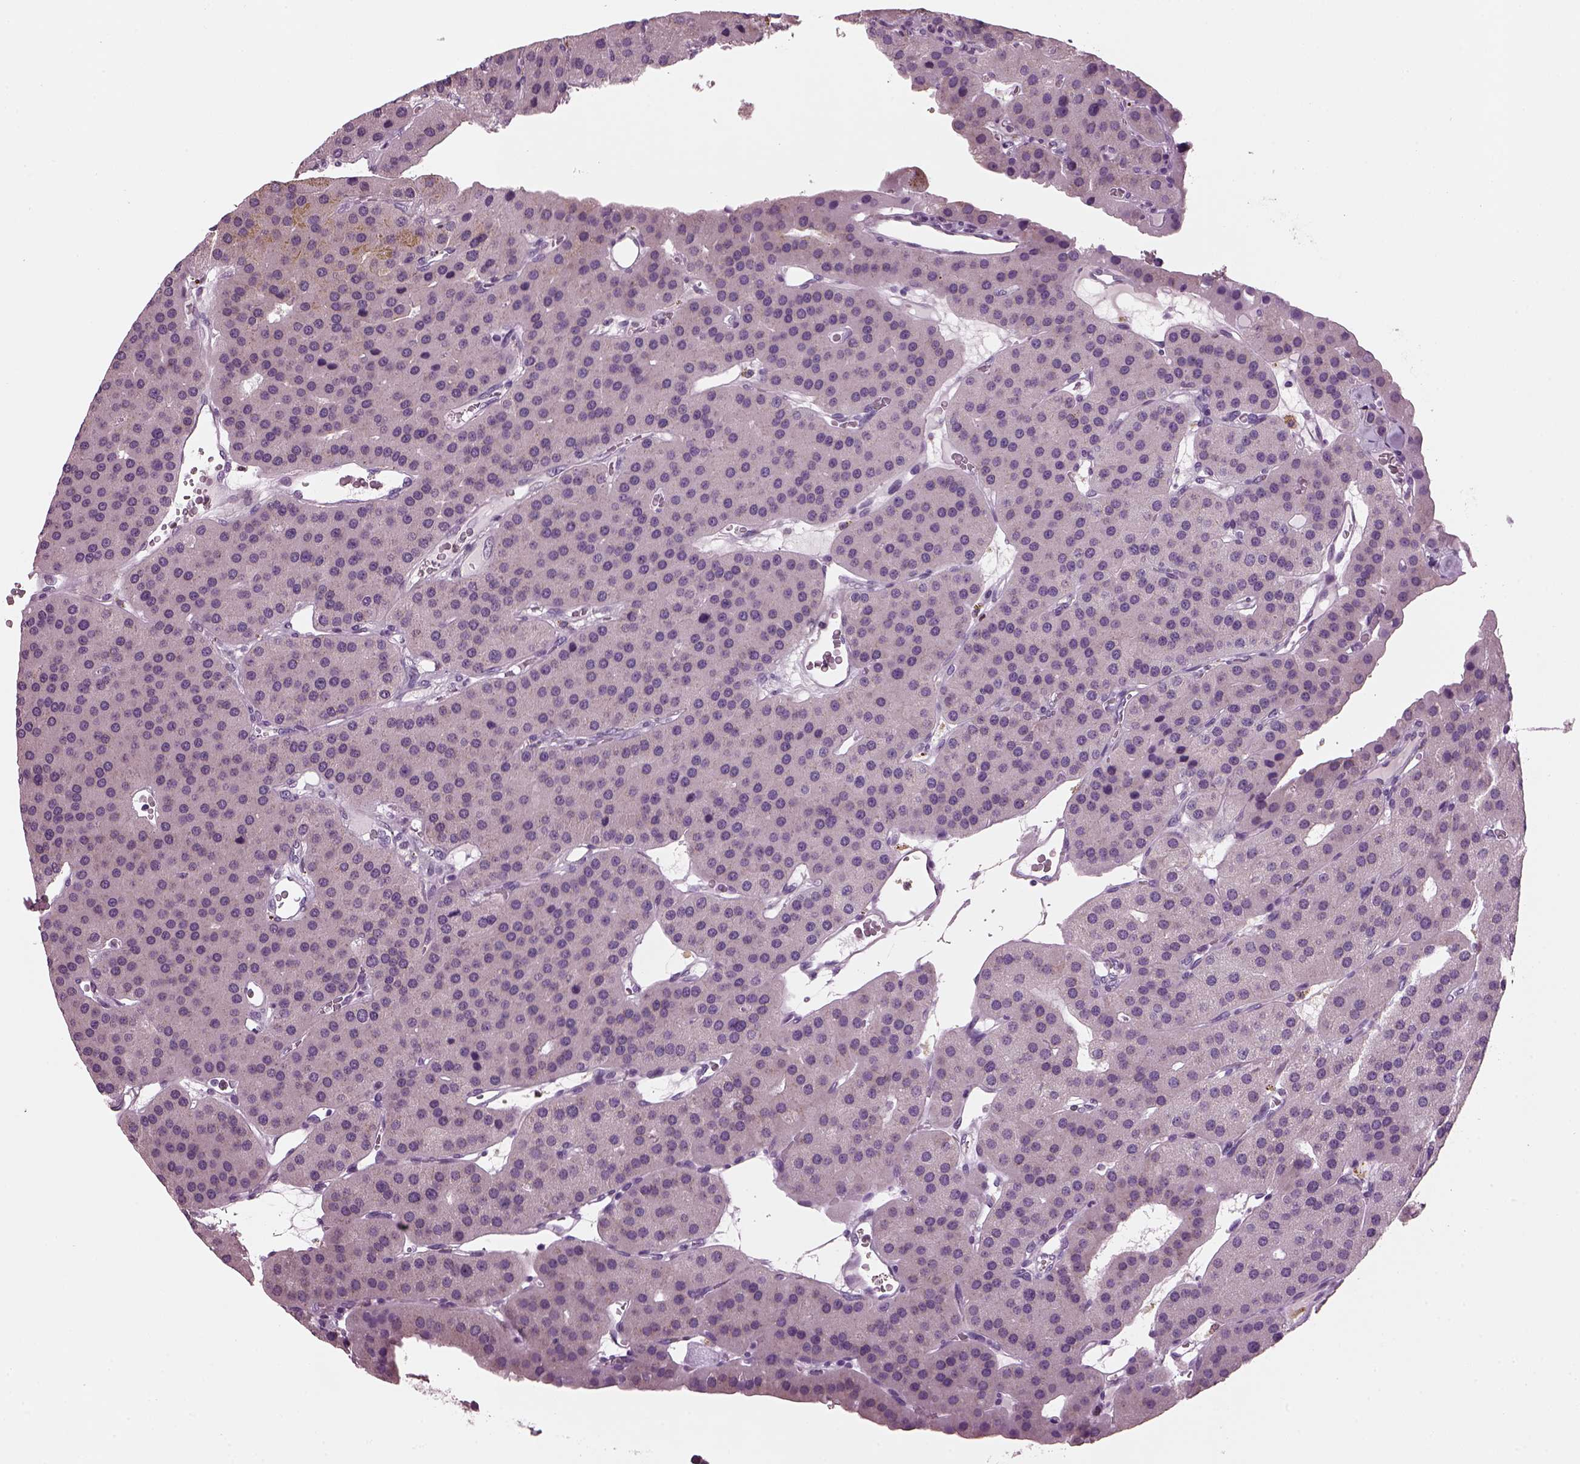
{"staining": {"intensity": "negative", "quantity": "none", "location": "none"}, "tissue": "parathyroid gland", "cell_type": "Glandular cells", "image_type": "normal", "snomed": [{"axis": "morphology", "description": "Normal tissue, NOS"}, {"axis": "morphology", "description": "Adenoma, NOS"}, {"axis": "topography", "description": "Parathyroid gland"}], "caption": "This is an immunohistochemistry (IHC) photomicrograph of normal human parathyroid gland. There is no positivity in glandular cells.", "gene": "PRR9", "patient": {"sex": "female", "age": 86}}